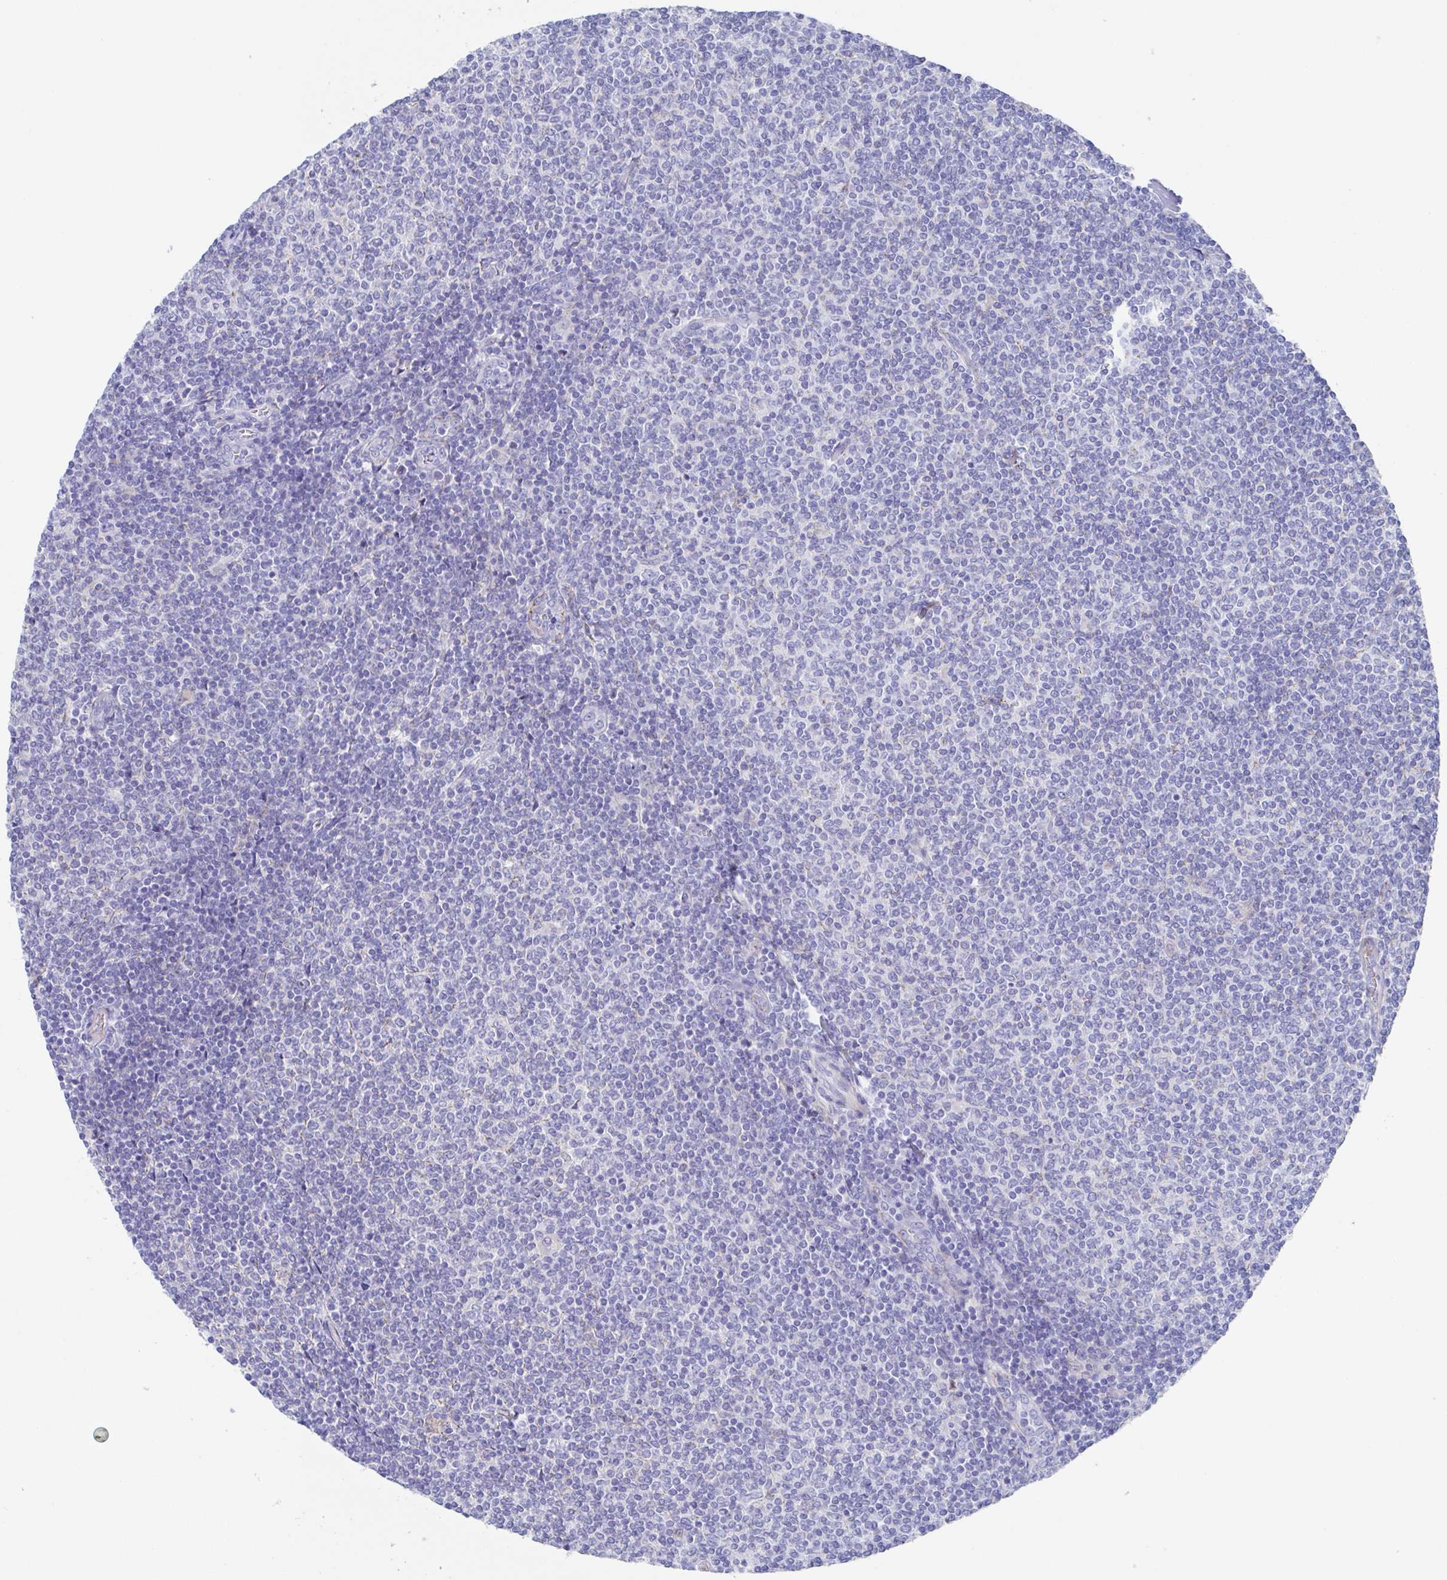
{"staining": {"intensity": "negative", "quantity": "none", "location": "none"}, "tissue": "lymphoma", "cell_type": "Tumor cells", "image_type": "cancer", "snomed": [{"axis": "morphology", "description": "Malignant lymphoma, non-Hodgkin's type, Low grade"}, {"axis": "topography", "description": "Lymph node"}], "caption": "The image shows no staining of tumor cells in low-grade malignant lymphoma, non-Hodgkin's type.", "gene": "CDH2", "patient": {"sex": "male", "age": 52}}